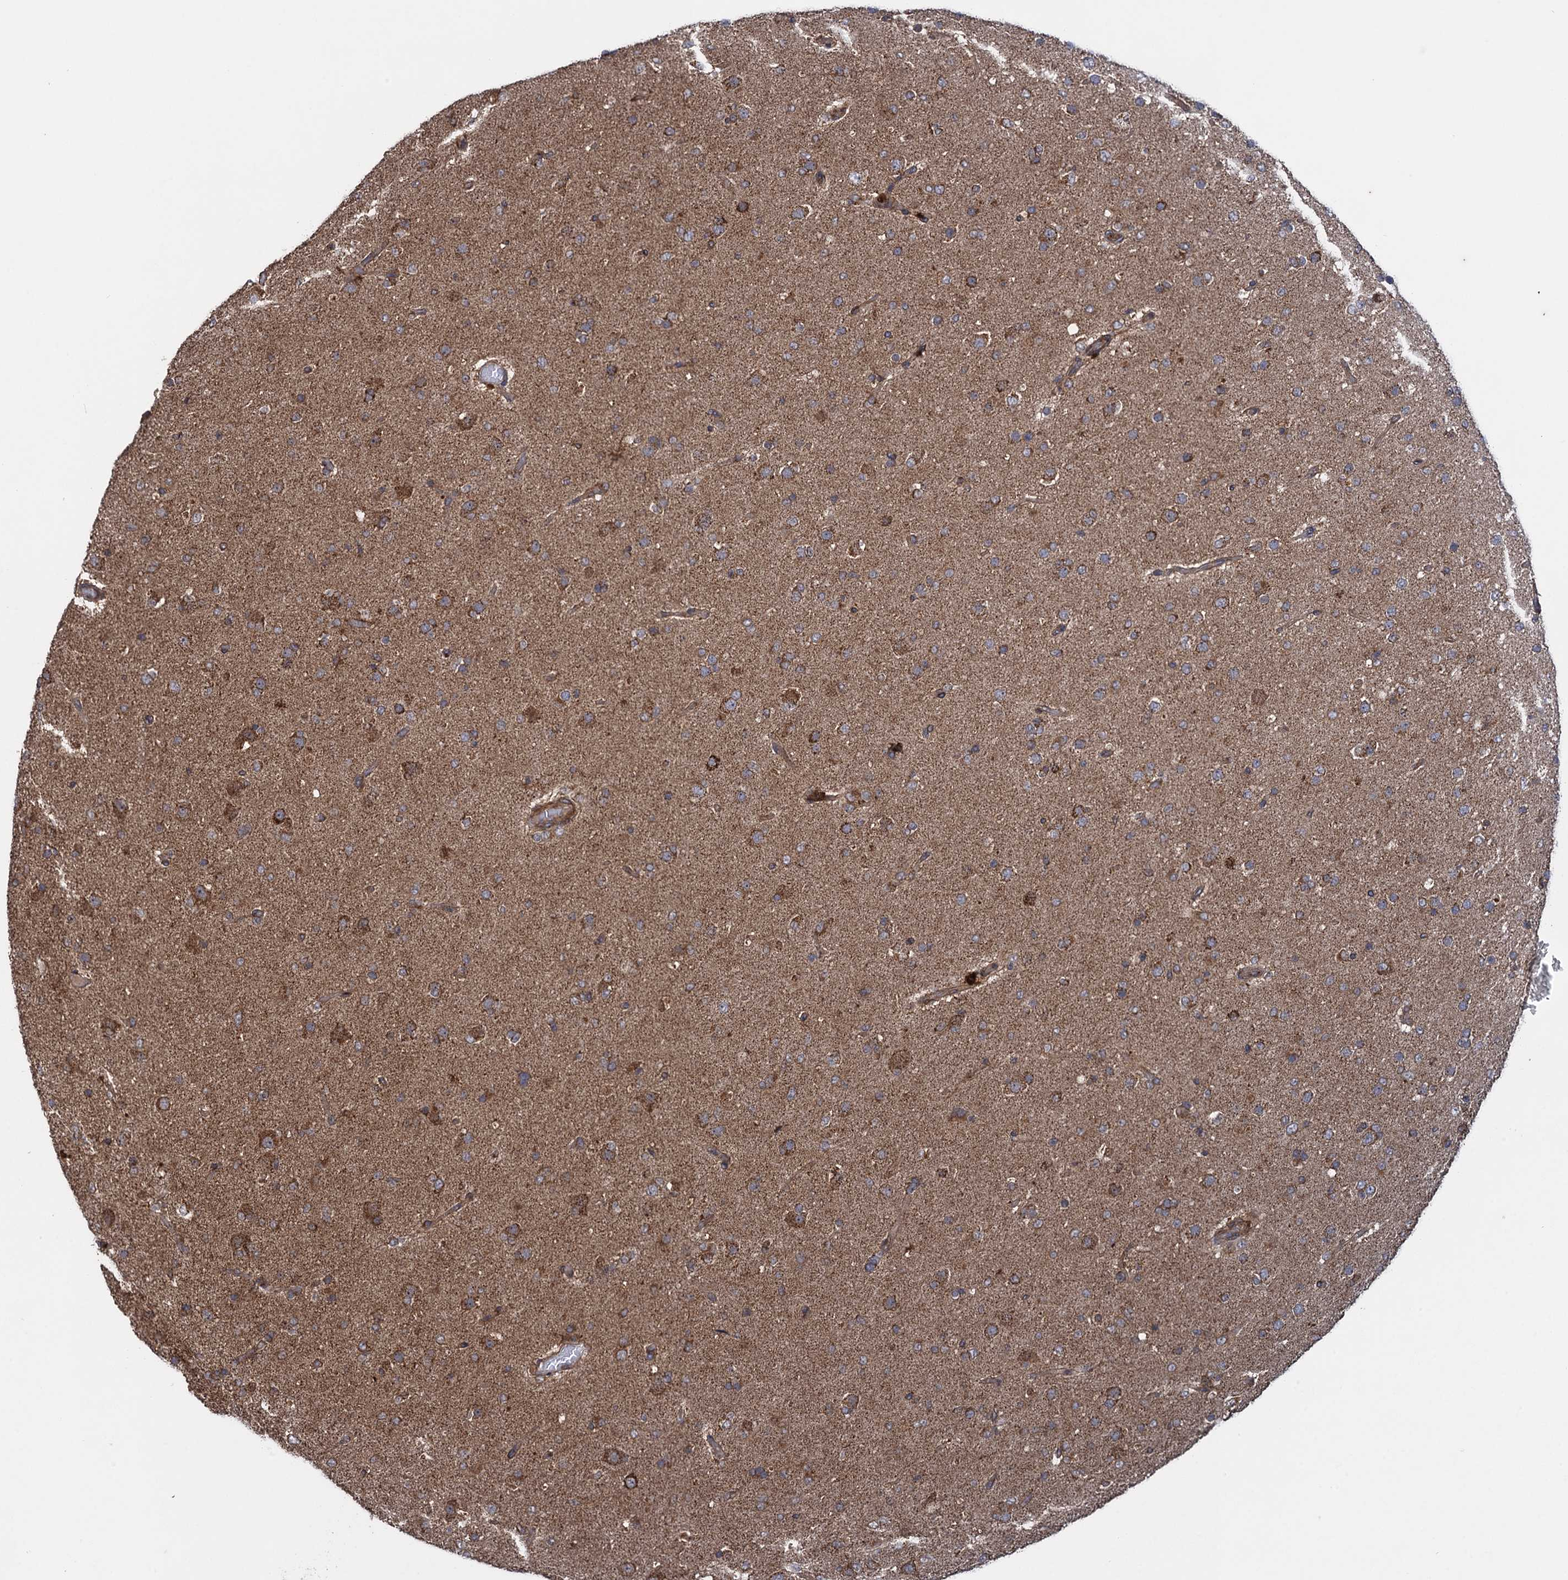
{"staining": {"intensity": "moderate", "quantity": ">75%", "location": "cytoplasmic/membranous"}, "tissue": "glioma", "cell_type": "Tumor cells", "image_type": "cancer", "snomed": [{"axis": "morphology", "description": "Glioma, malignant, Low grade"}, {"axis": "topography", "description": "Brain"}], "caption": "Brown immunohistochemical staining in glioma exhibits moderate cytoplasmic/membranous positivity in about >75% of tumor cells.", "gene": "HAUS1", "patient": {"sex": "male", "age": 65}}